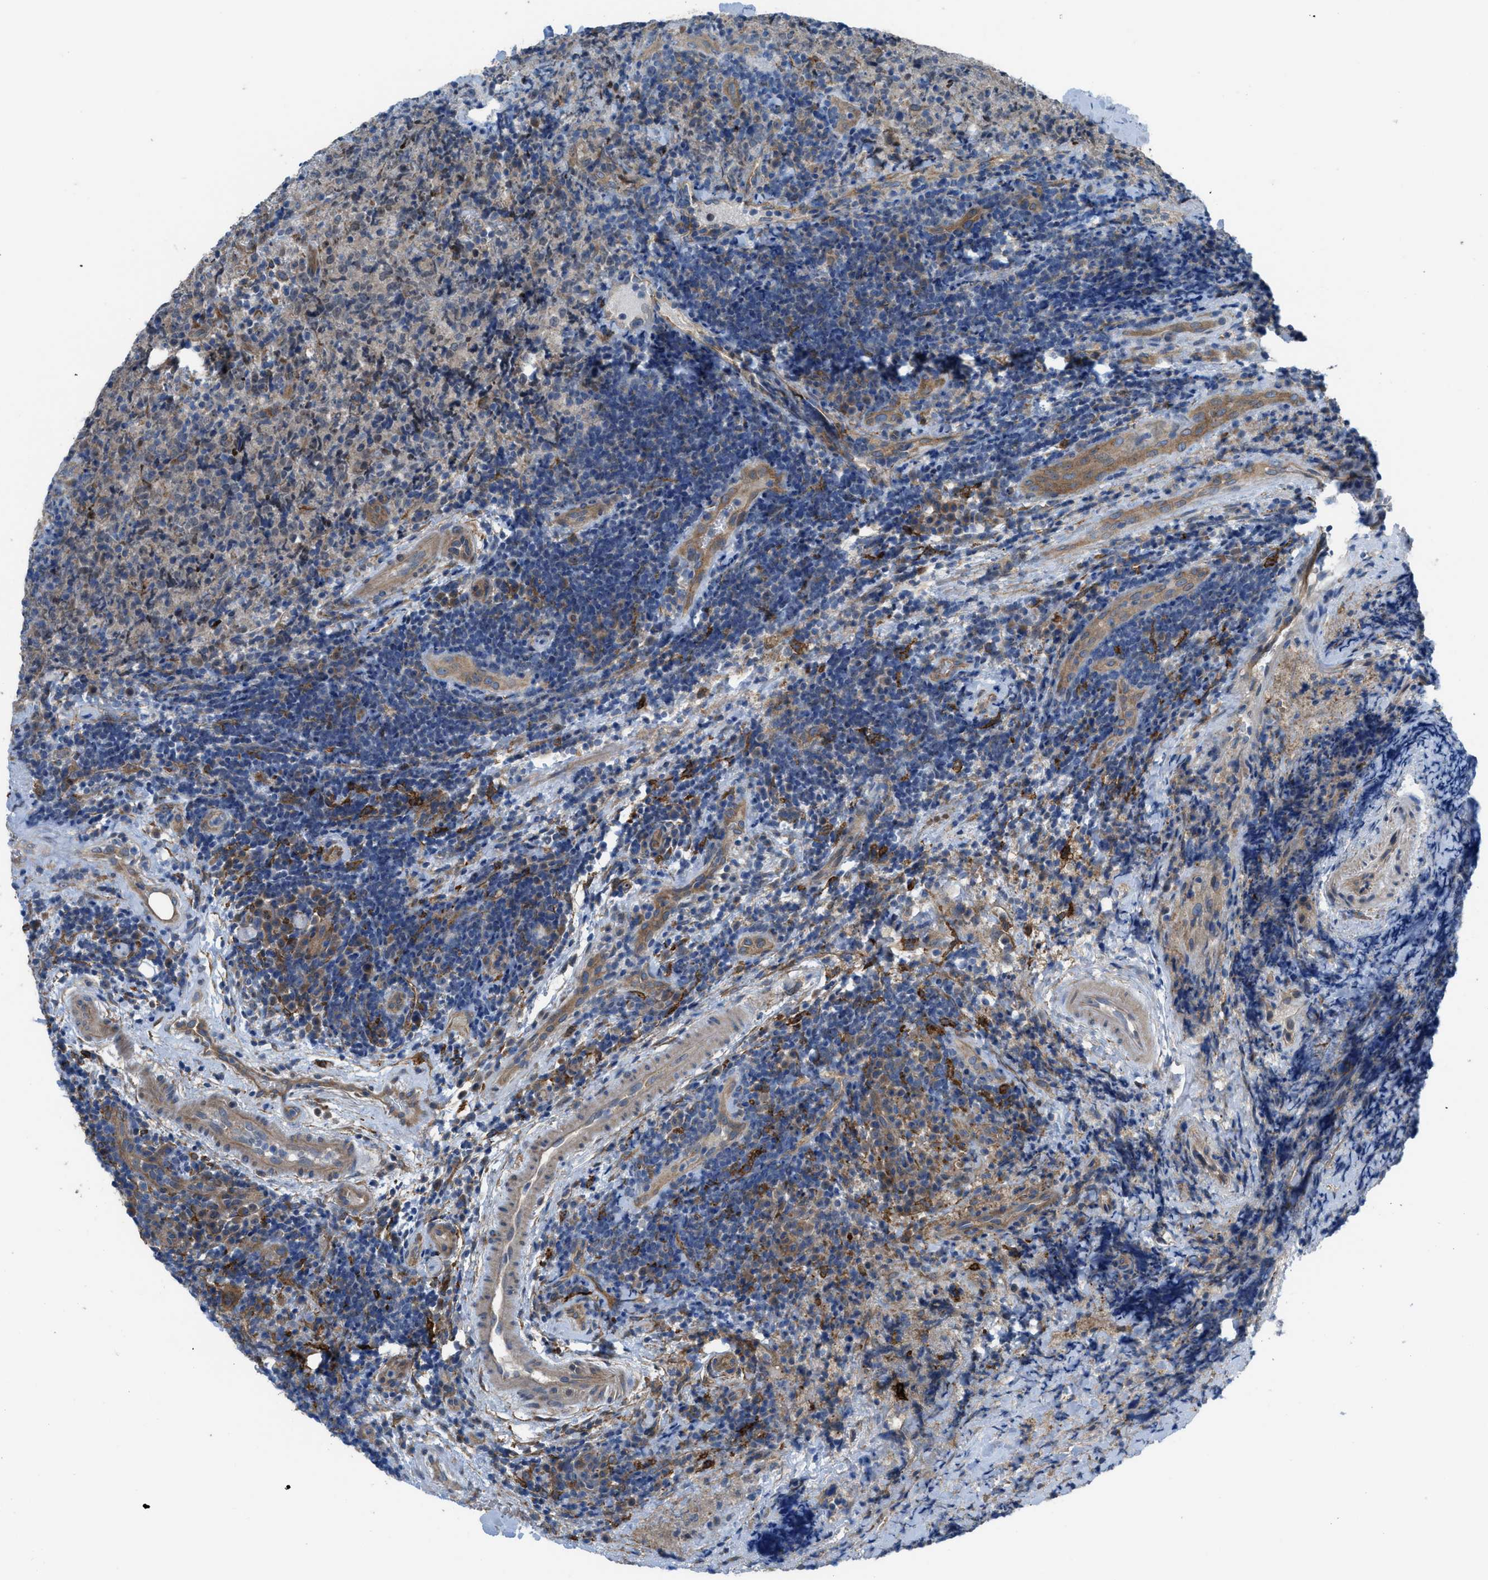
{"staining": {"intensity": "negative", "quantity": "none", "location": "none"}, "tissue": "lymphoma", "cell_type": "Tumor cells", "image_type": "cancer", "snomed": [{"axis": "morphology", "description": "Malignant lymphoma, non-Hodgkin's type, High grade"}, {"axis": "topography", "description": "Tonsil"}], "caption": "This is an immunohistochemistry (IHC) histopathology image of high-grade malignant lymphoma, non-Hodgkin's type. There is no expression in tumor cells.", "gene": "EGFR", "patient": {"sex": "female", "age": 36}}